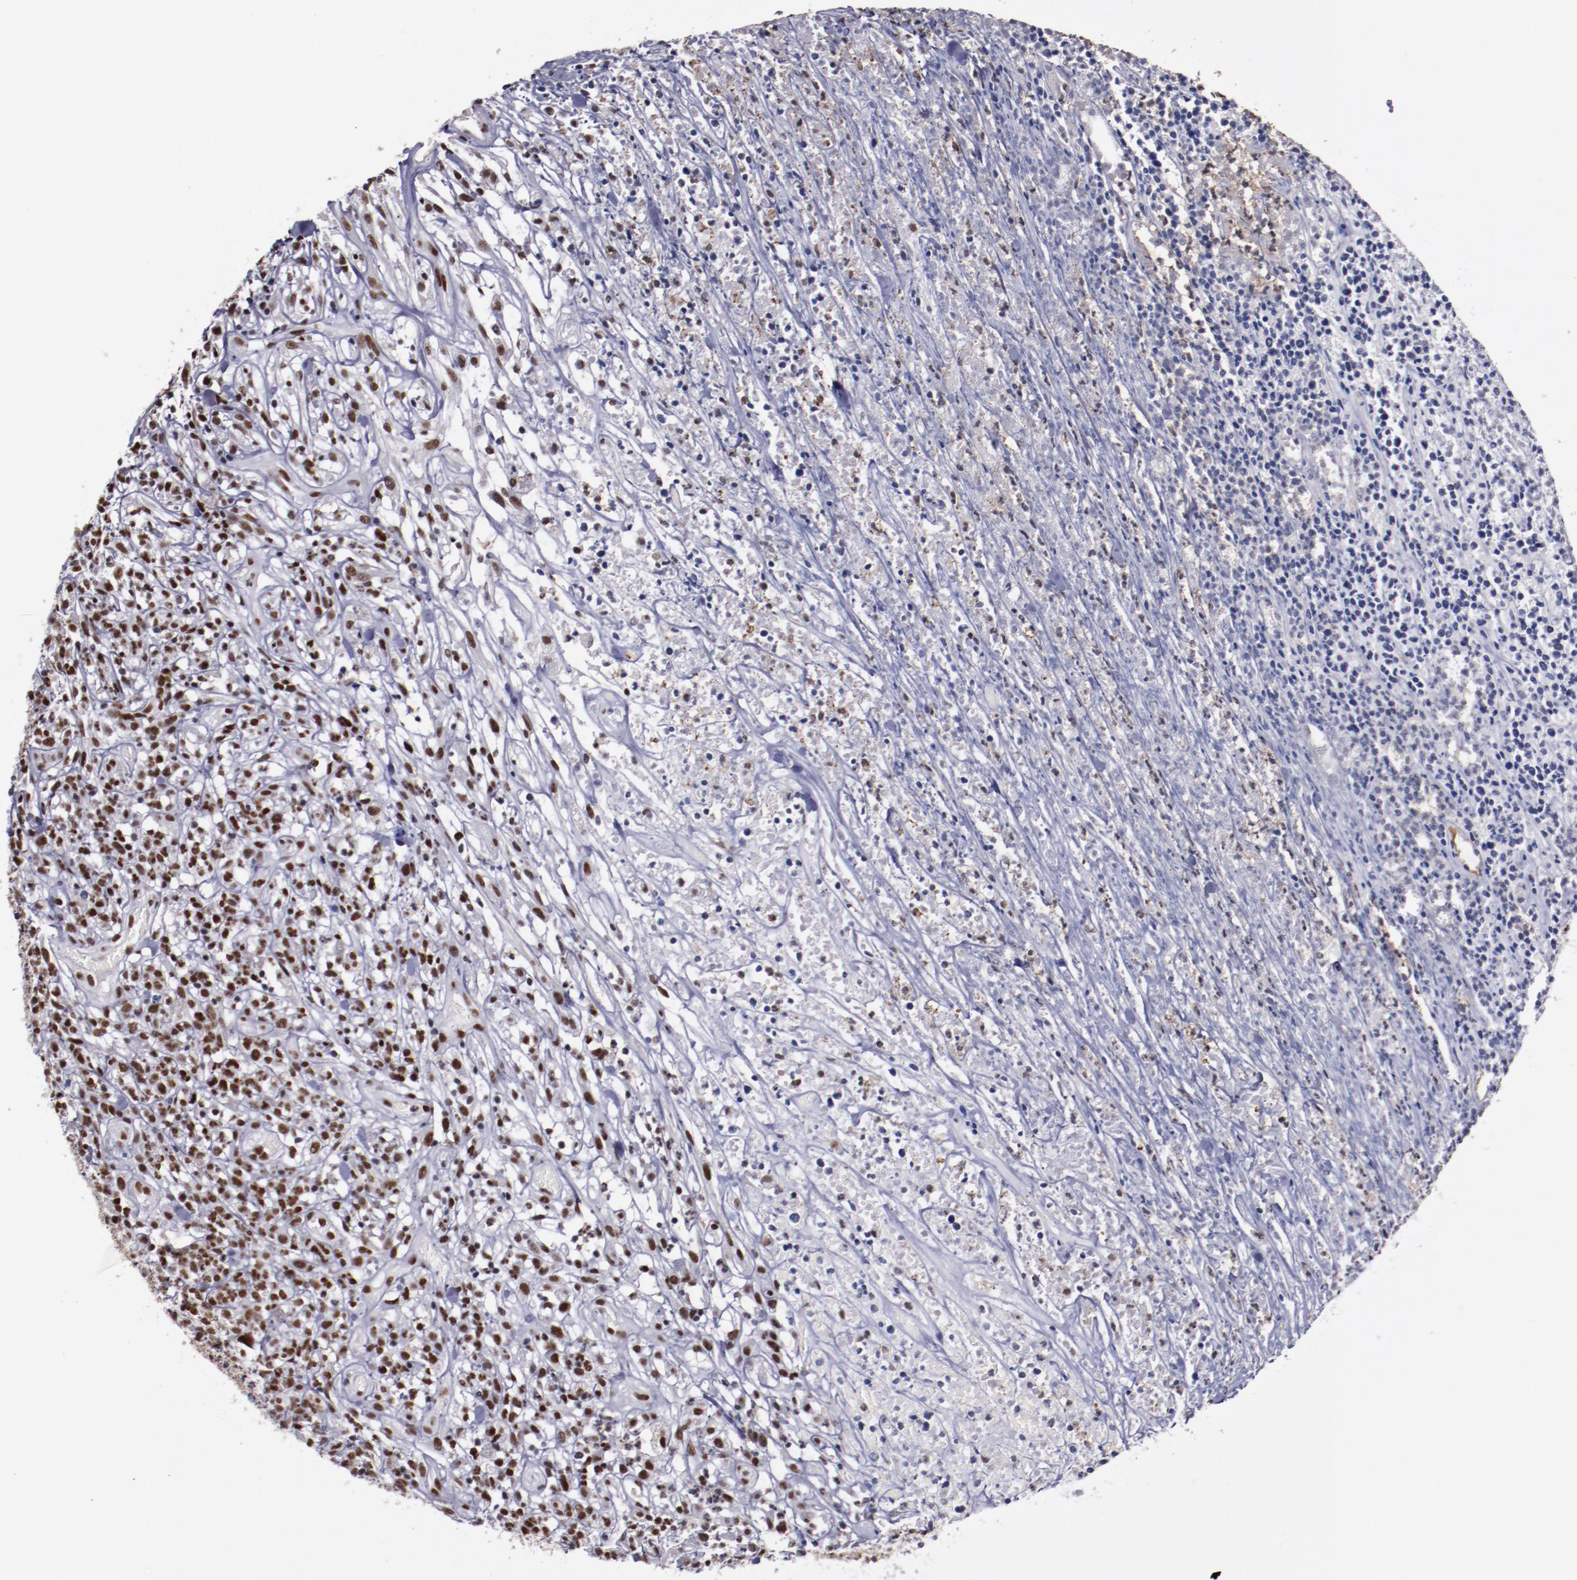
{"staining": {"intensity": "moderate", "quantity": ">75%", "location": "nuclear"}, "tissue": "lymphoma", "cell_type": "Tumor cells", "image_type": "cancer", "snomed": [{"axis": "morphology", "description": "Malignant lymphoma, non-Hodgkin's type, High grade"}, {"axis": "topography", "description": "Lymph node"}], "caption": "Immunohistochemistry (IHC) histopathology image of lymphoma stained for a protein (brown), which demonstrates medium levels of moderate nuclear staining in about >75% of tumor cells.", "gene": "PPP4R3A", "patient": {"sex": "female", "age": 73}}